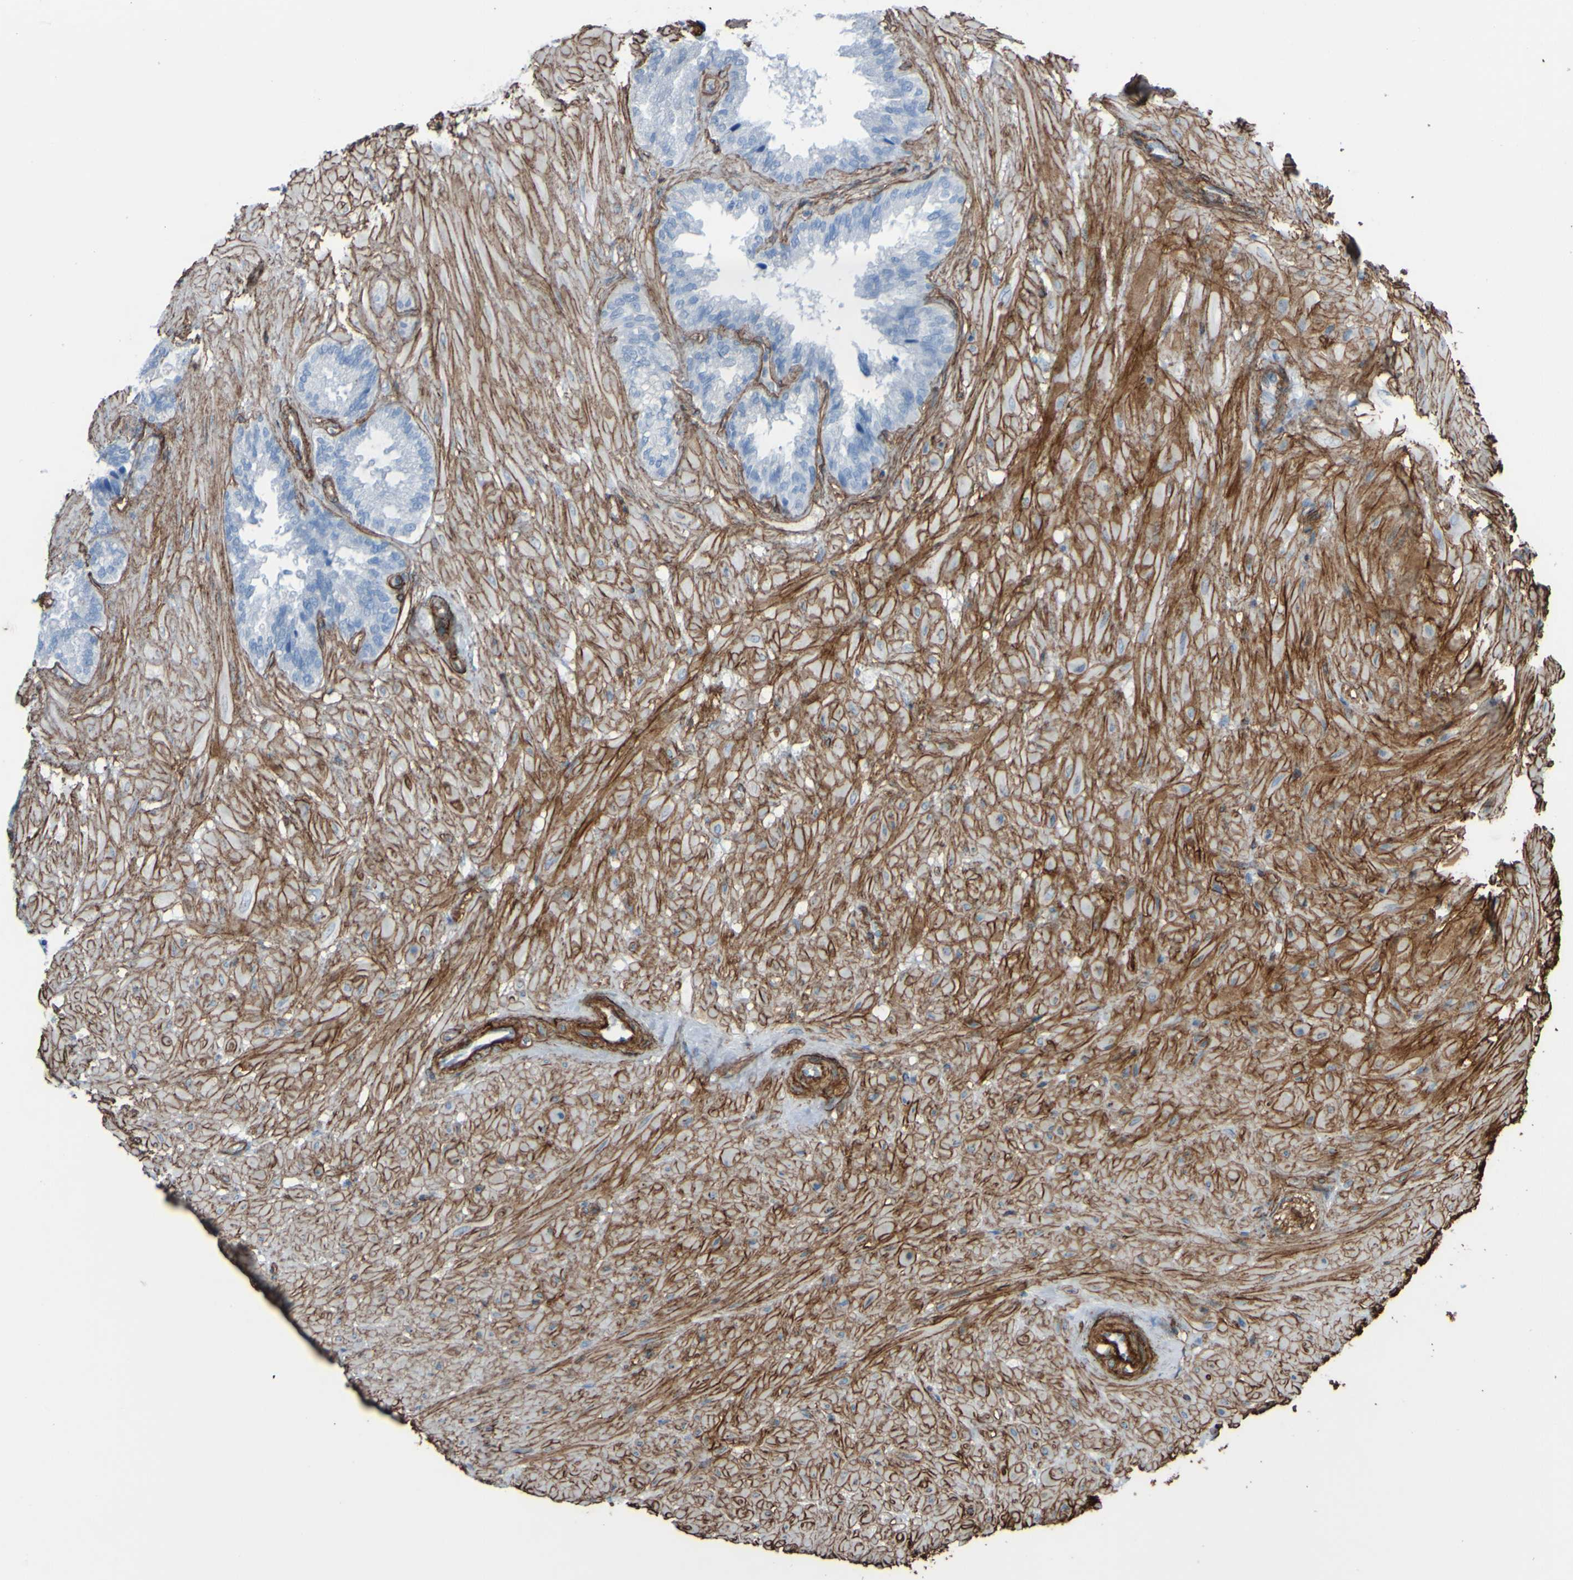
{"staining": {"intensity": "negative", "quantity": "none", "location": "none"}, "tissue": "seminal vesicle", "cell_type": "Glandular cells", "image_type": "normal", "snomed": [{"axis": "morphology", "description": "Normal tissue, NOS"}, {"axis": "topography", "description": "Seminal veicle"}], "caption": "Glandular cells are negative for brown protein staining in benign seminal vesicle. The staining is performed using DAB brown chromogen with nuclei counter-stained in using hematoxylin.", "gene": "COL4A2", "patient": {"sex": "male", "age": 46}}